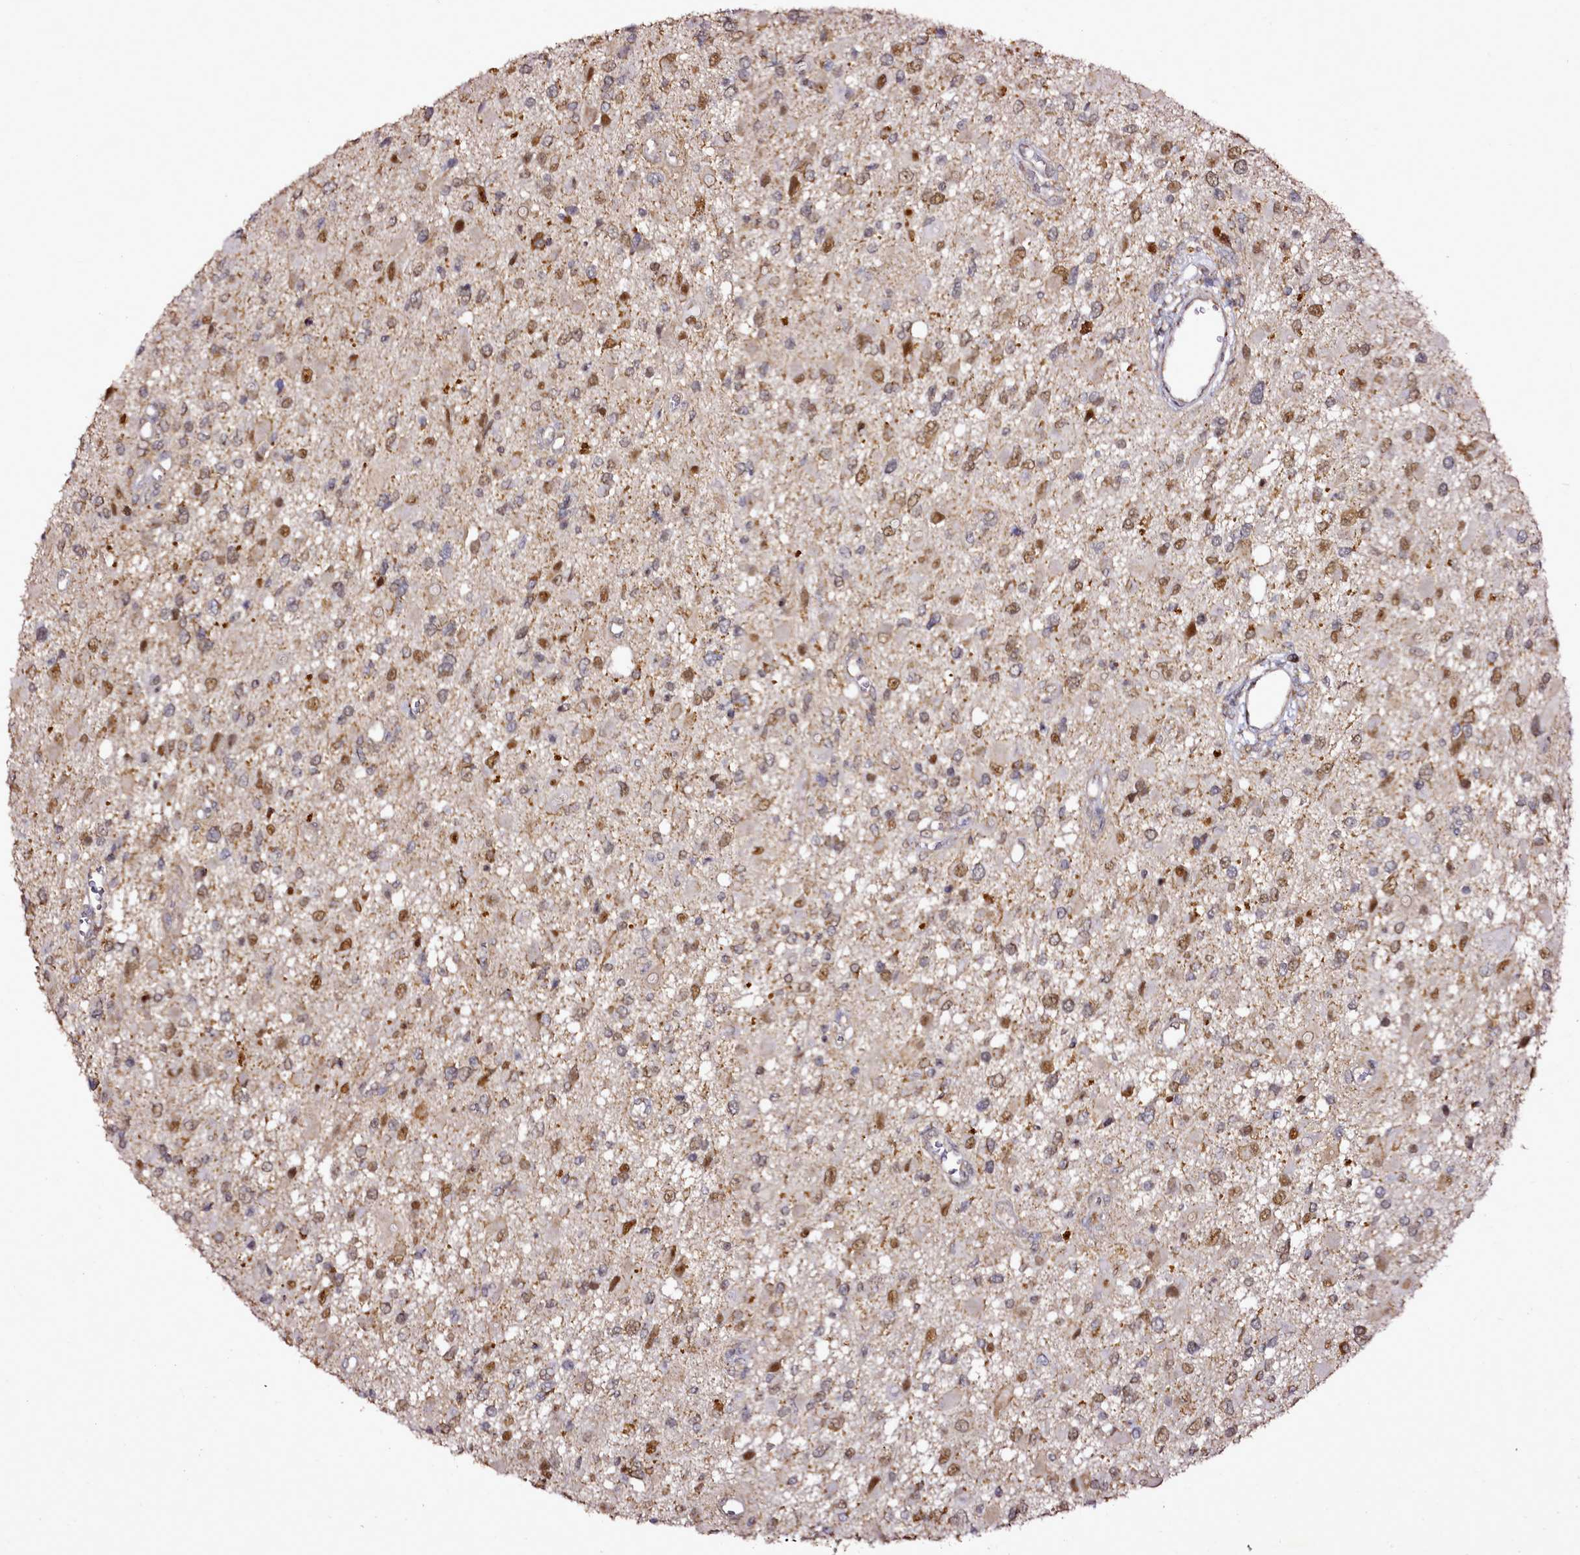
{"staining": {"intensity": "moderate", "quantity": "25%-75%", "location": "nuclear"}, "tissue": "glioma", "cell_type": "Tumor cells", "image_type": "cancer", "snomed": [{"axis": "morphology", "description": "Glioma, malignant, High grade"}, {"axis": "topography", "description": "Brain"}], "caption": "Malignant glioma (high-grade) was stained to show a protein in brown. There is medium levels of moderate nuclear staining in about 25%-75% of tumor cells.", "gene": "EDIL3", "patient": {"sex": "male", "age": 53}}